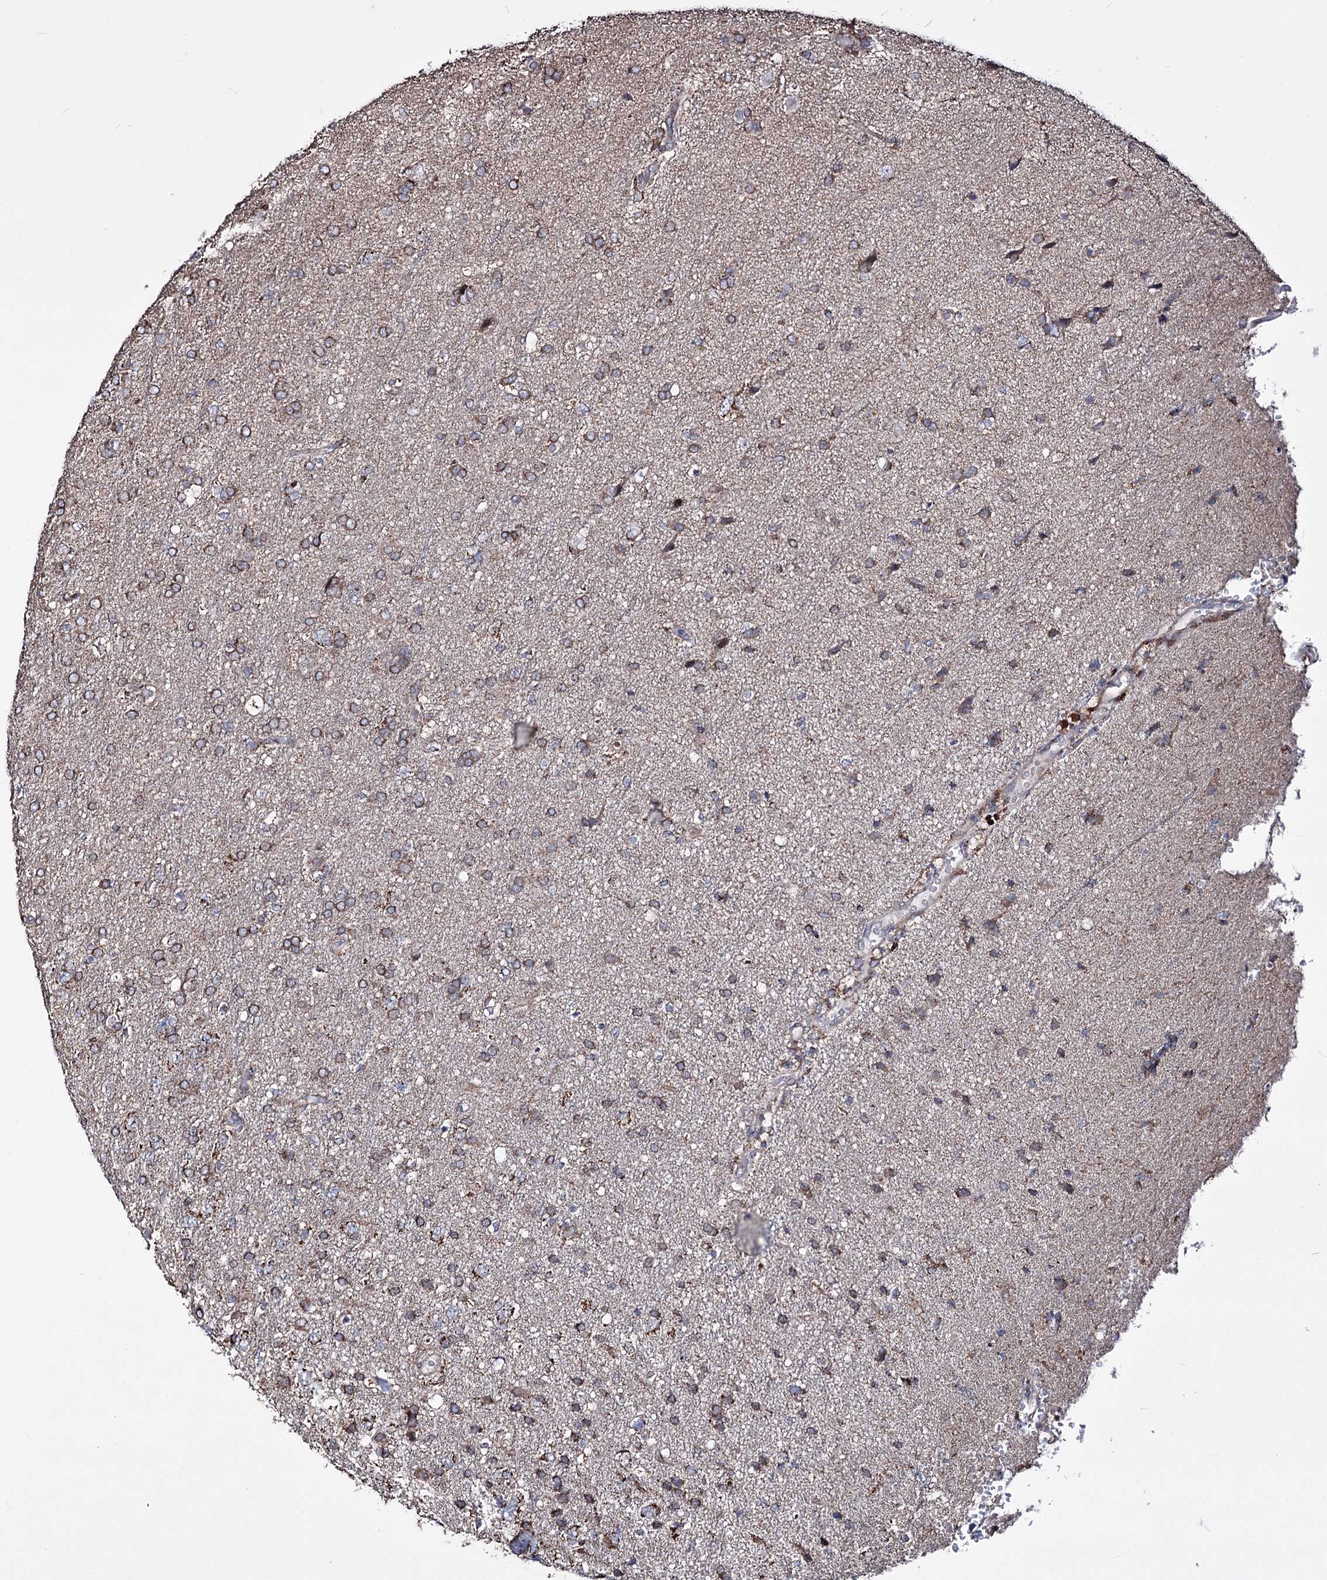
{"staining": {"intensity": "moderate", "quantity": "25%-75%", "location": "cytoplasmic/membranous"}, "tissue": "glioma", "cell_type": "Tumor cells", "image_type": "cancer", "snomed": [{"axis": "morphology", "description": "Glioma, malignant, High grade"}, {"axis": "topography", "description": "Brain"}], "caption": "High-power microscopy captured an IHC image of glioma, revealing moderate cytoplasmic/membranous positivity in approximately 25%-75% of tumor cells.", "gene": "CREB3L4", "patient": {"sex": "male", "age": 61}}